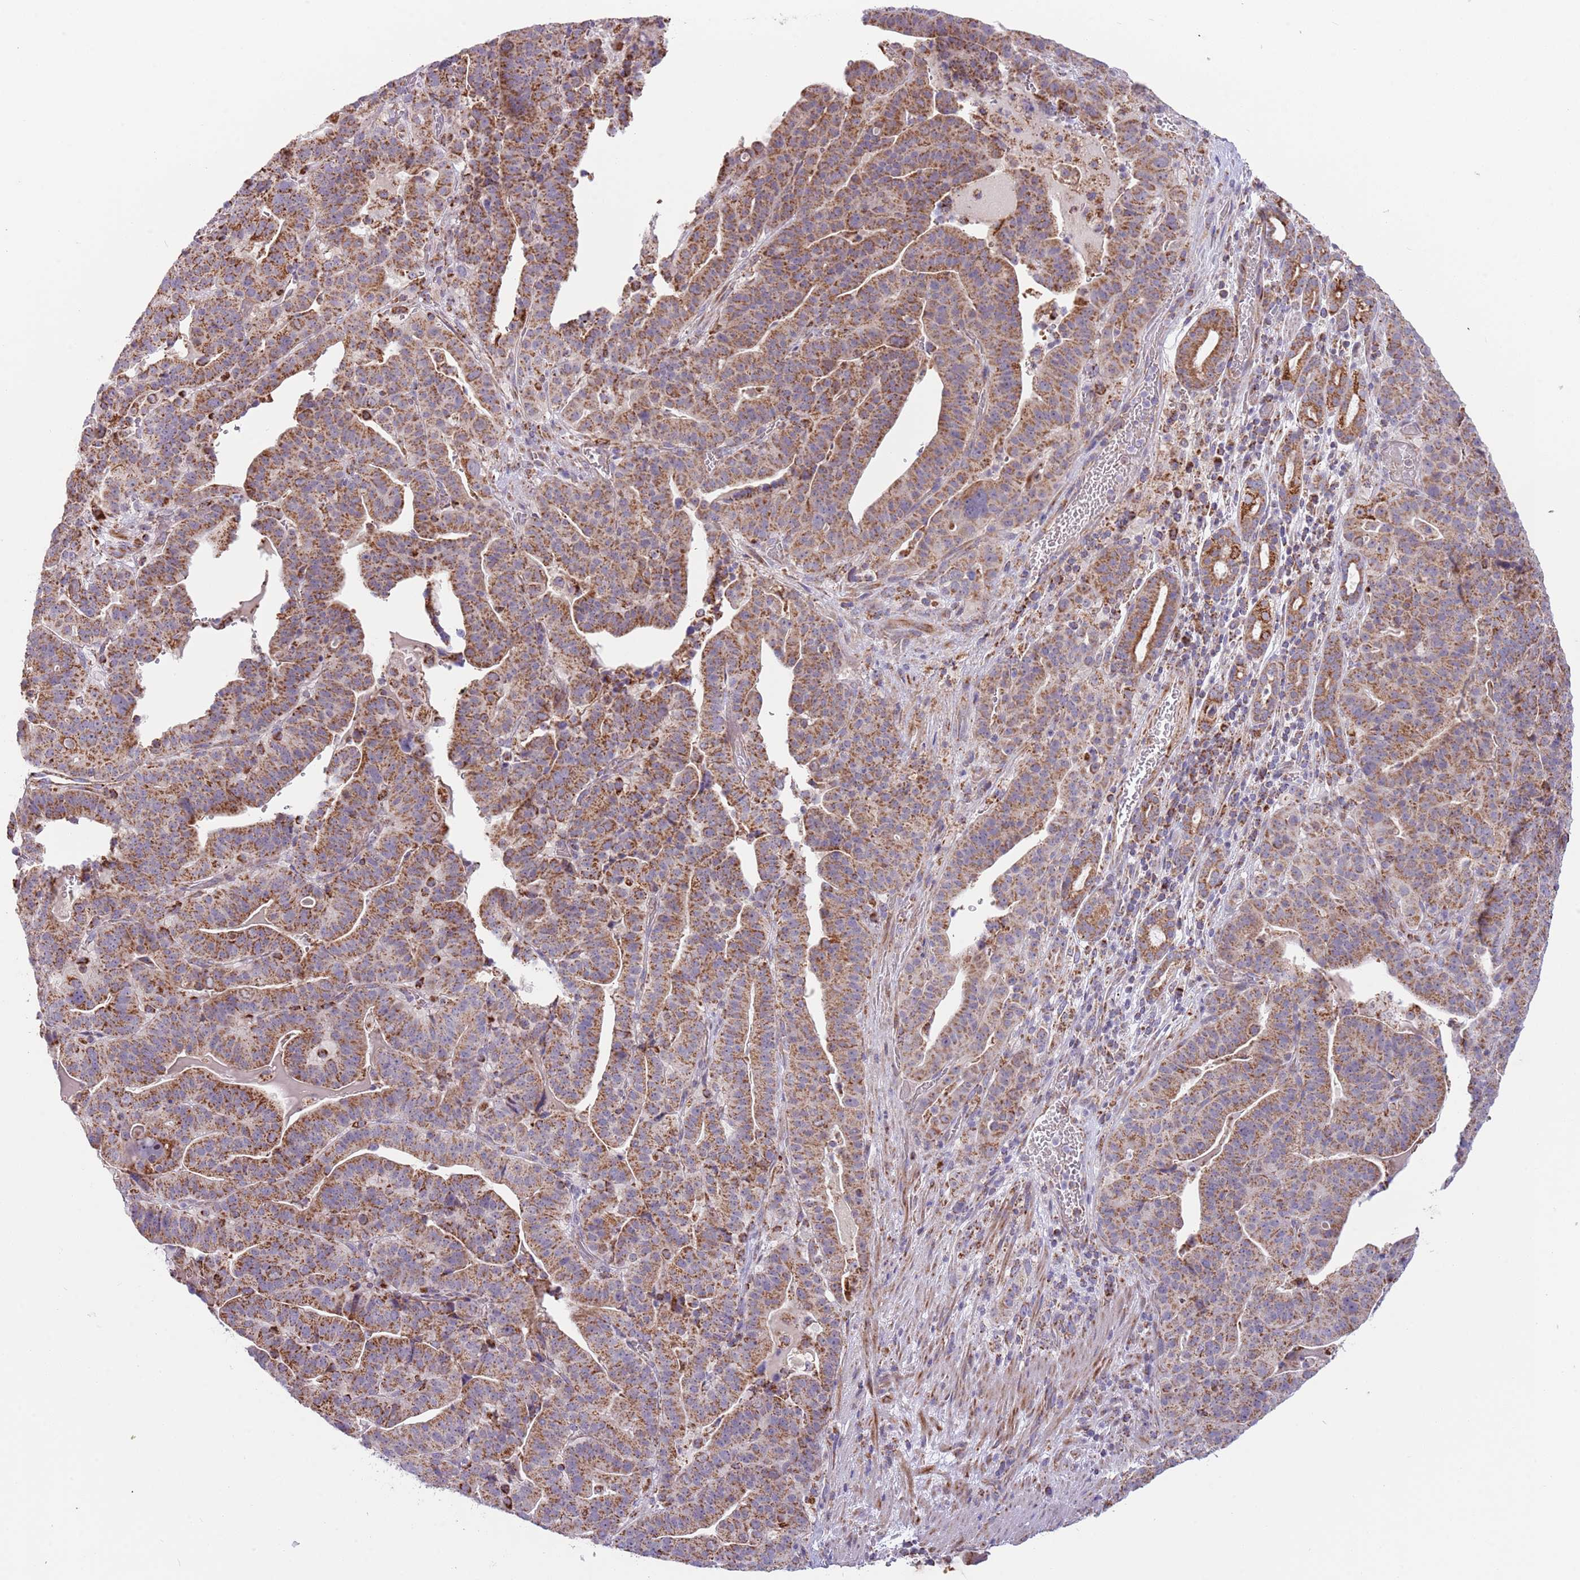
{"staining": {"intensity": "moderate", "quantity": ">75%", "location": "cytoplasmic/membranous"}, "tissue": "stomach cancer", "cell_type": "Tumor cells", "image_type": "cancer", "snomed": [{"axis": "morphology", "description": "Adenocarcinoma, NOS"}, {"axis": "topography", "description": "Stomach"}], "caption": "There is medium levels of moderate cytoplasmic/membranous positivity in tumor cells of stomach cancer, as demonstrated by immunohistochemical staining (brown color).", "gene": "LHX6", "patient": {"sex": "male", "age": 48}}